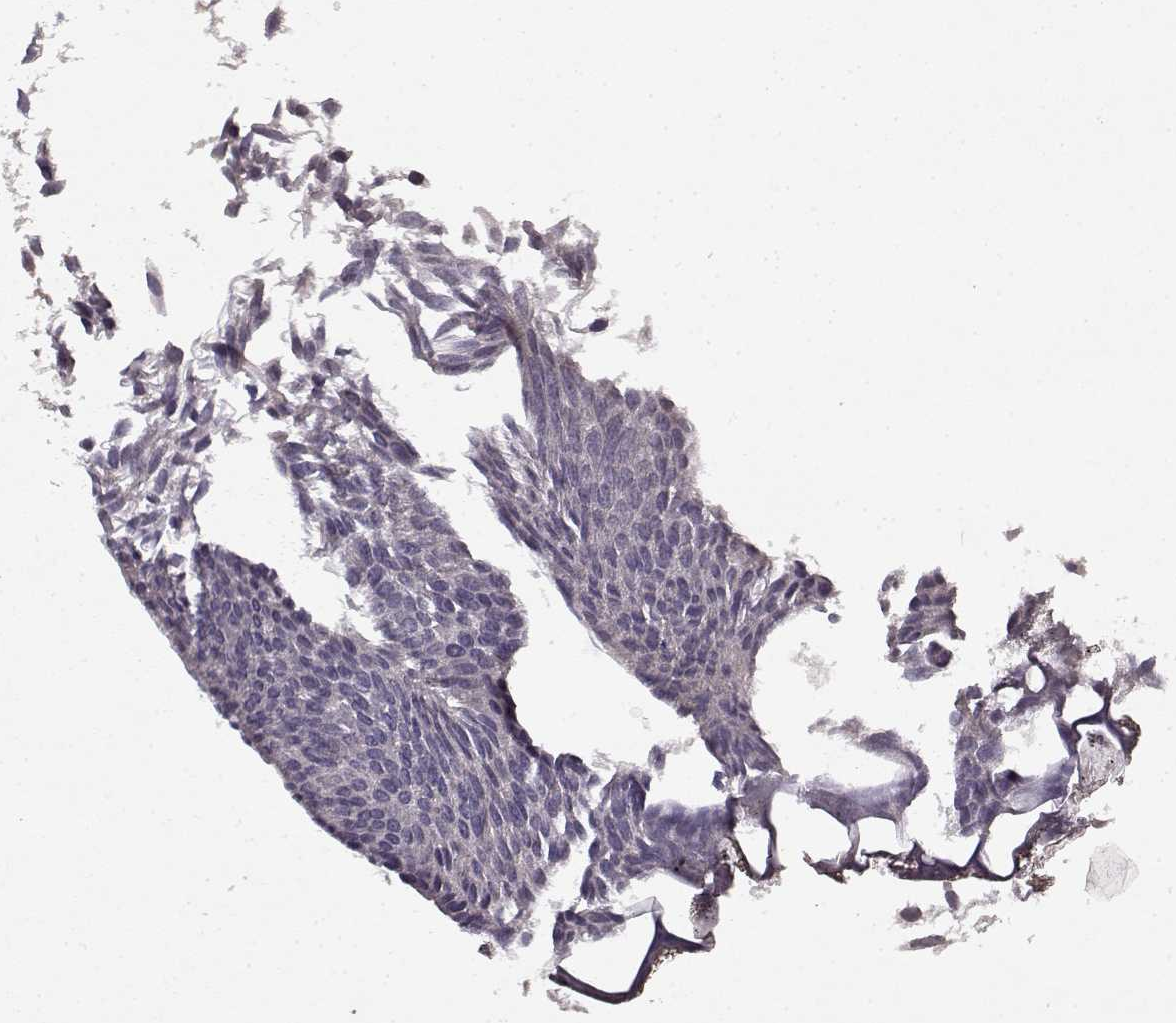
{"staining": {"intensity": "negative", "quantity": "none", "location": "none"}, "tissue": "urothelial cancer", "cell_type": "Tumor cells", "image_type": "cancer", "snomed": [{"axis": "morphology", "description": "Urothelial carcinoma, Low grade"}, {"axis": "topography", "description": "Urinary bladder"}], "caption": "Urothelial cancer was stained to show a protein in brown. There is no significant staining in tumor cells. The staining is performed using DAB brown chromogen with nuclei counter-stained in using hematoxylin.", "gene": "BMX", "patient": {"sex": "male", "age": 63}}